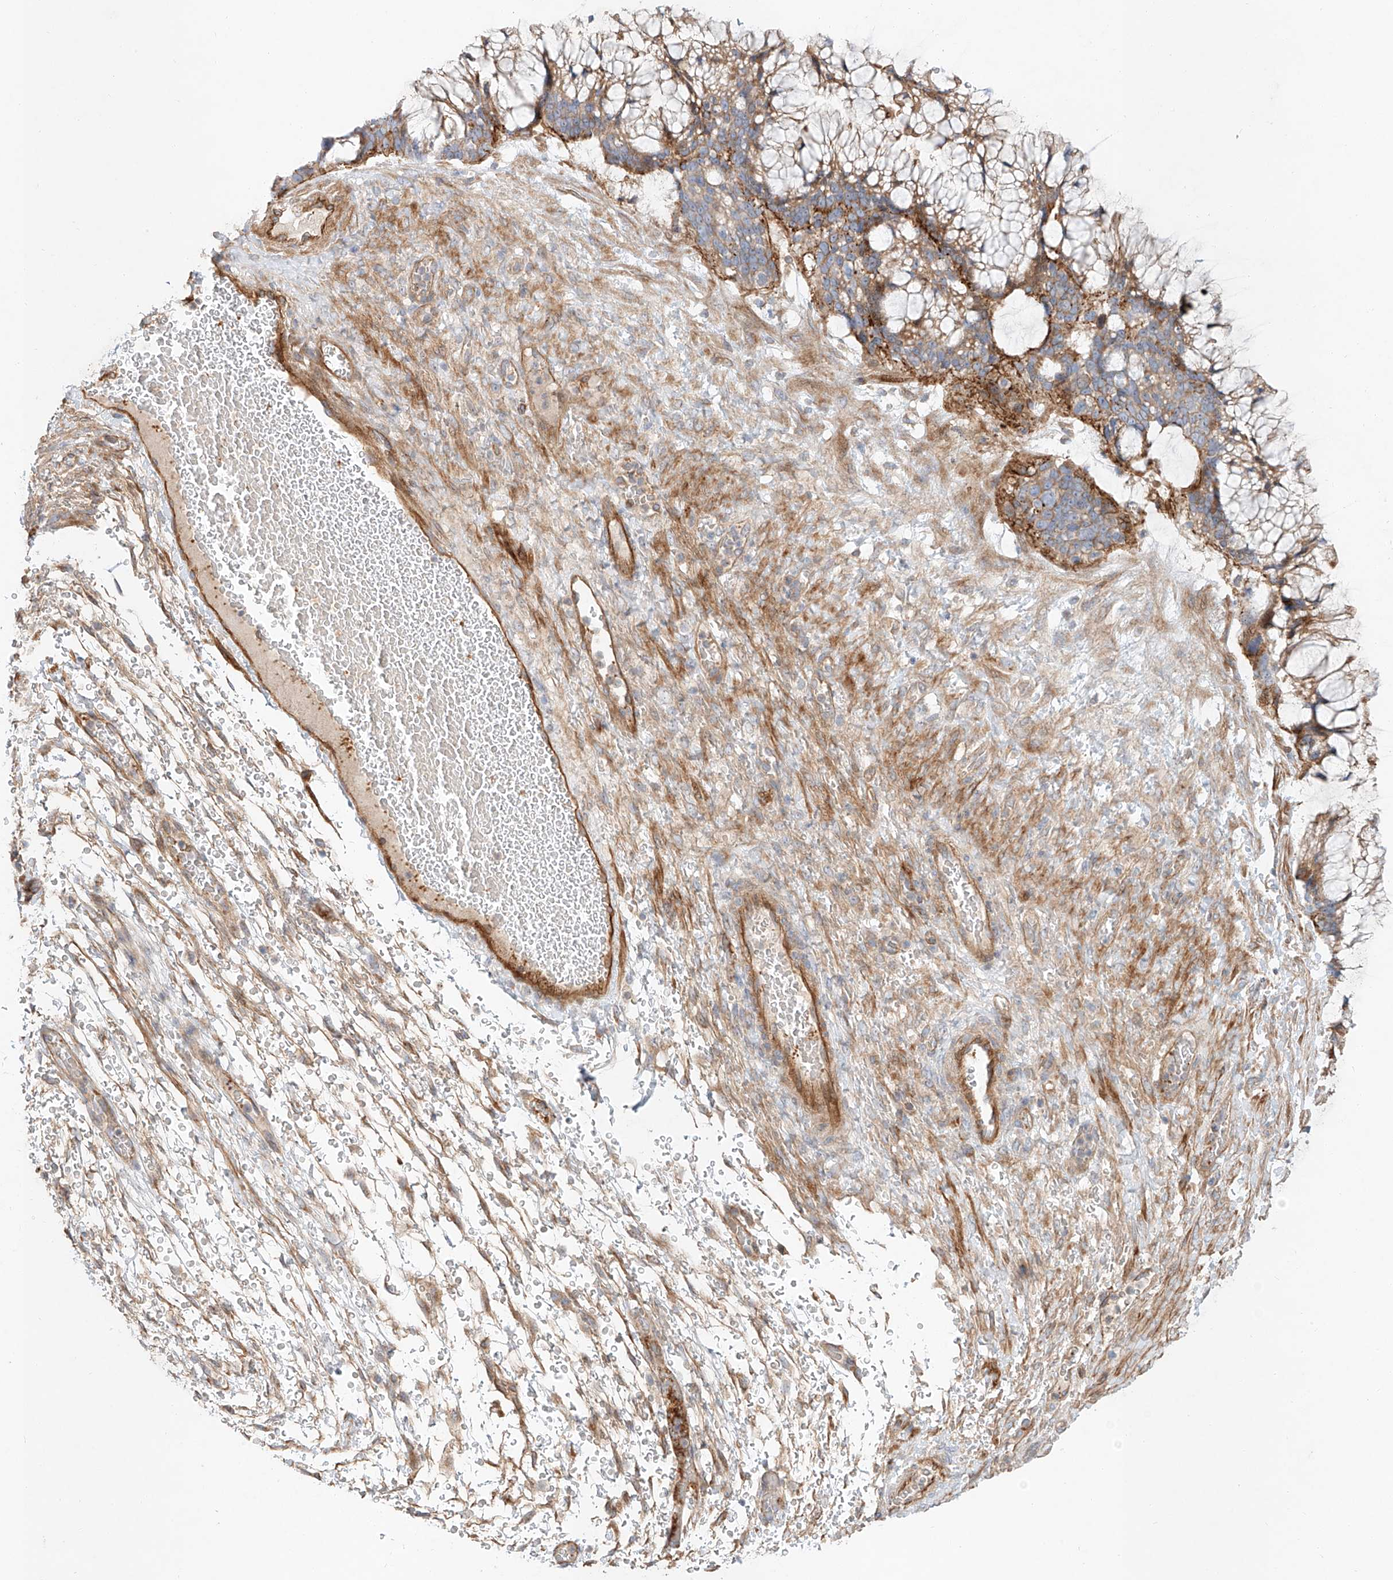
{"staining": {"intensity": "moderate", "quantity": ">75%", "location": "cytoplasmic/membranous"}, "tissue": "ovarian cancer", "cell_type": "Tumor cells", "image_type": "cancer", "snomed": [{"axis": "morphology", "description": "Cystadenocarcinoma, mucinous, NOS"}, {"axis": "topography", "description": "Ovary"}], "caption": "A photomicrograph of human ovarian cancer stained for a protein shows moderate cytoplasmic/membranous brown staining in tumor cells.", "gene": "AJM1", "patient": {"sex": "female", "age": 37}}